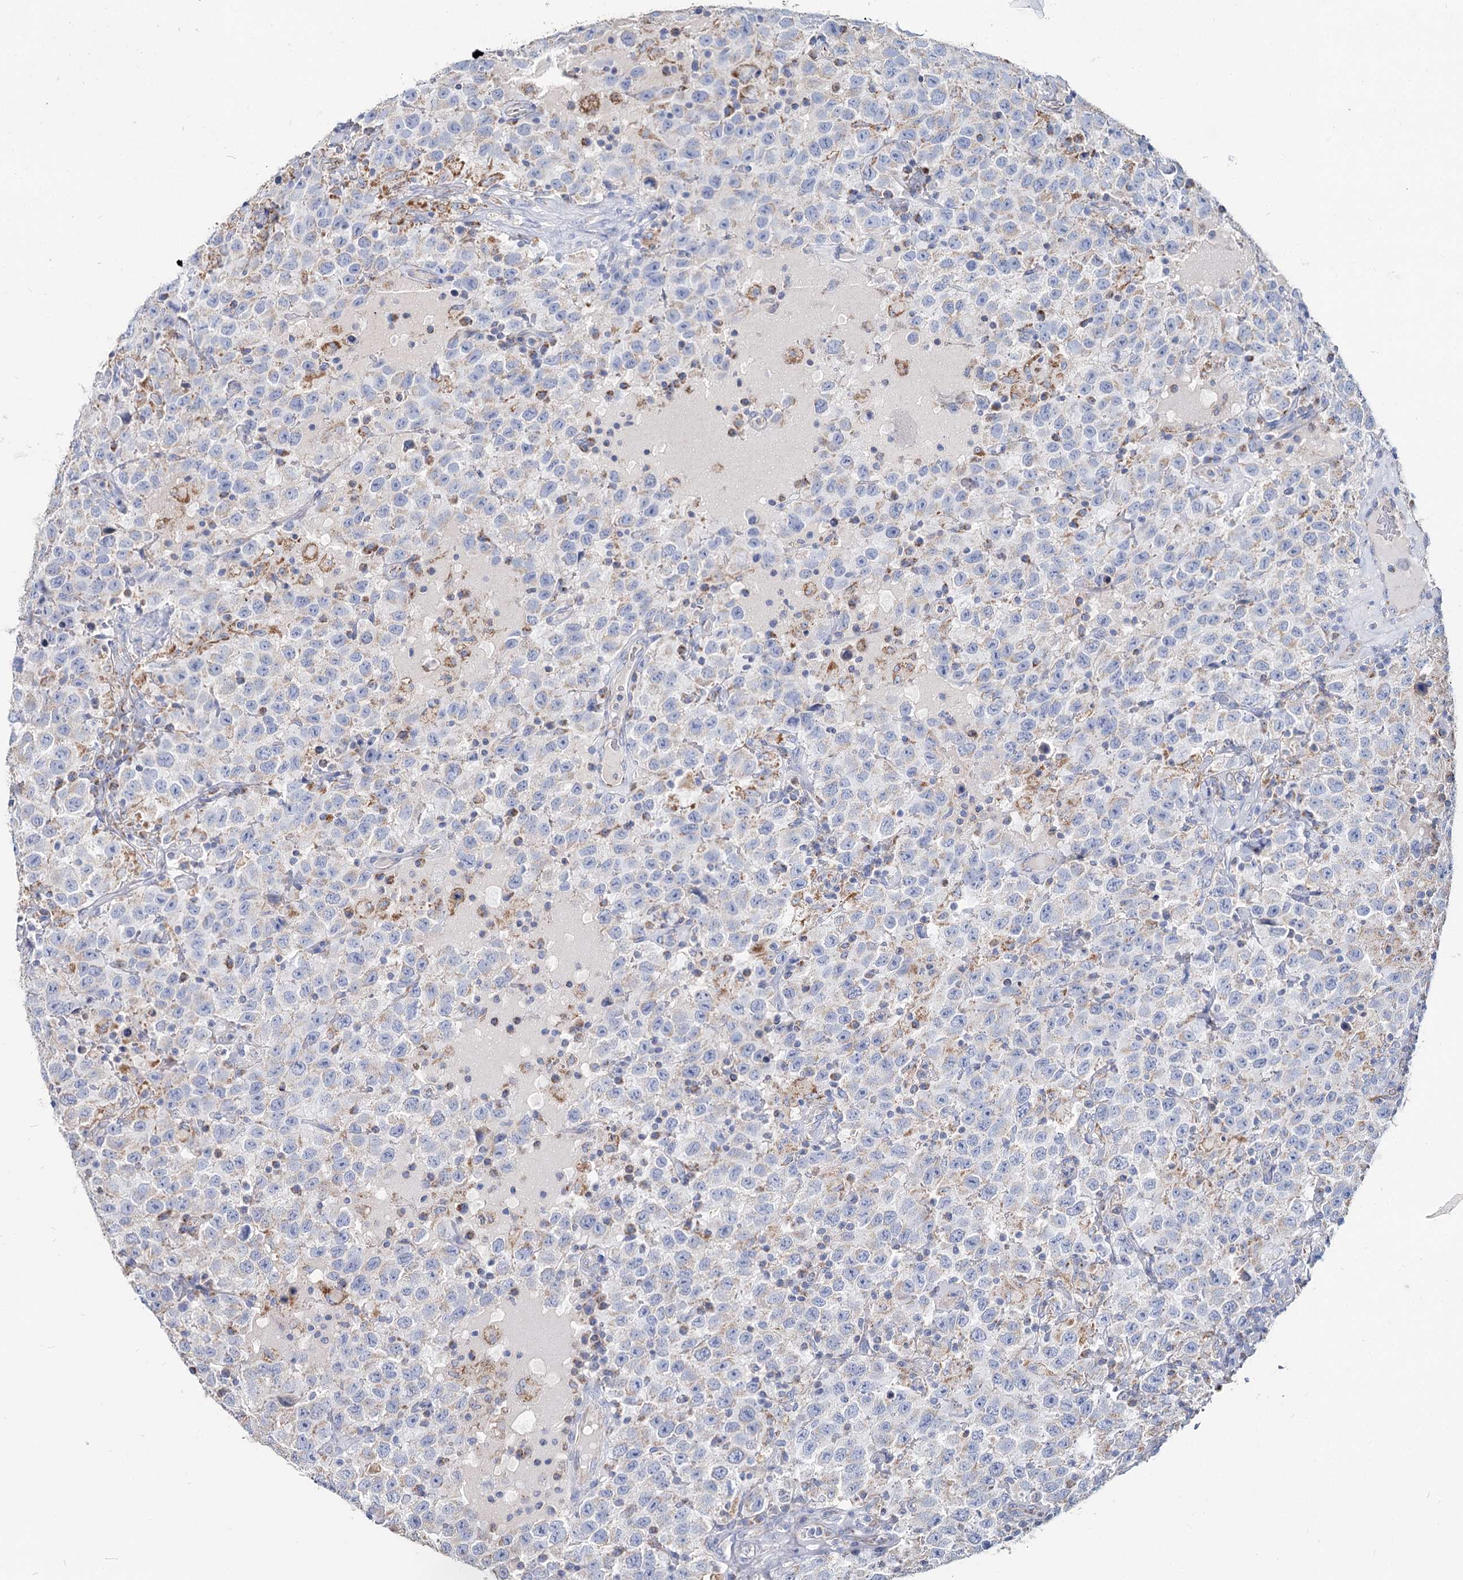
{"staining": {"intensity": "negative", "quantity": "none", "location": "none"}, "tissue": "testis cancer", "cell_type": "Tumor cells", "image_type": "cancer", "snomed": [{"axis": "morphology", "description": "Seminoma, NOS"}, {"axis": "topography", "description": "Testis"}], "caption": "Immunohistochemistry (IHC) photomicrograph of human testis cancer (seminoma) stained for a protein (brown), which demonstrates no positivity in tumor cells.", "gene": "MCCC2", "patient": {"sex": "male", "age": 41}}